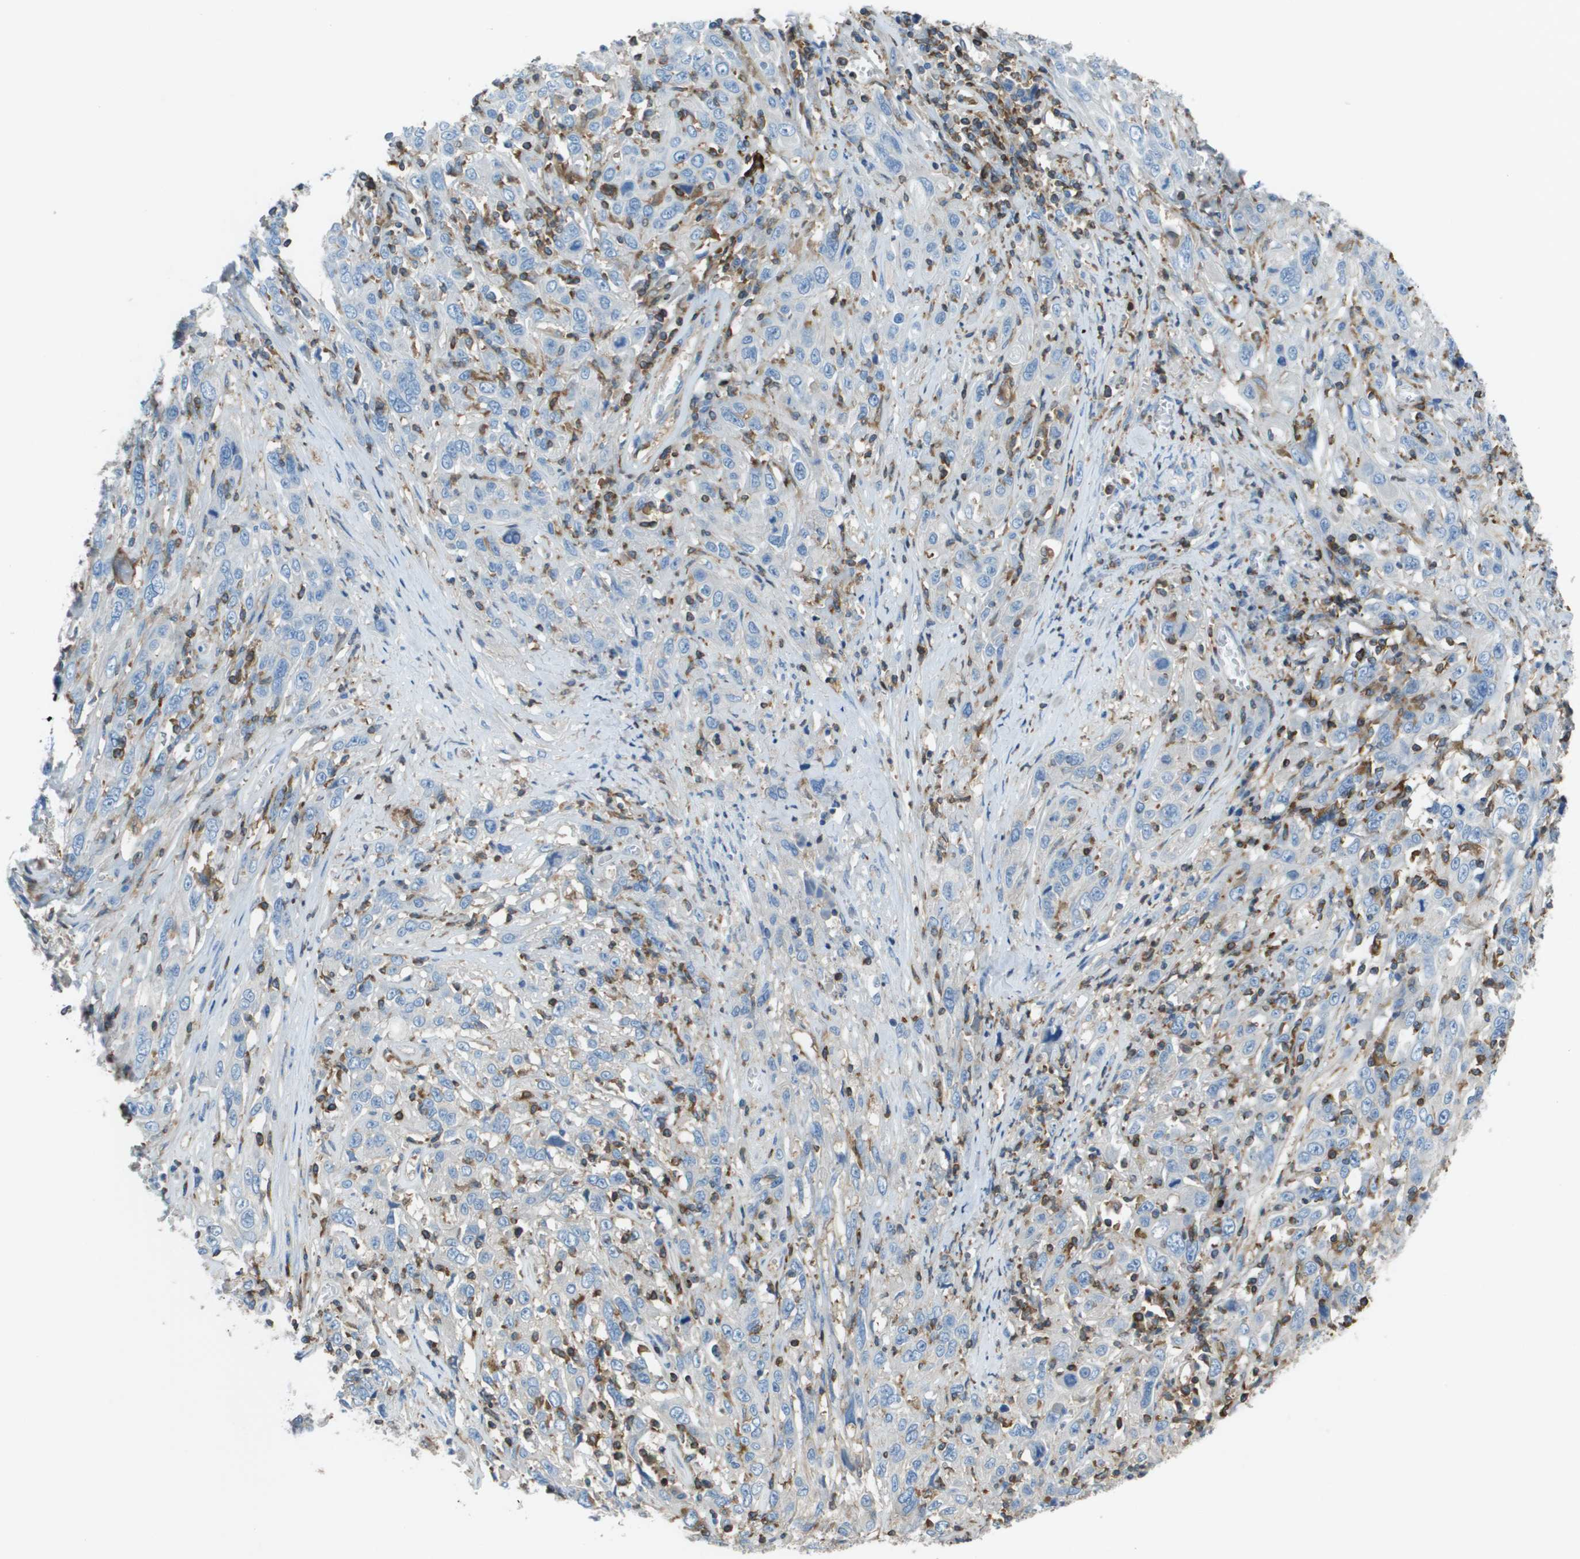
{"staining": {"intensity": "negative", "quantity": "none", "location": "none"}, "tissue": "cervical cancer", "cell_type": "Tumor cells", "image_type": "cancer", "snomed": [{"axis": "morphology", "description": "Squamous cell carcinoma, NOS"}, {"axis": "topography", "description": "Cervix"}], "caption": "Immunohistochemical staining of squamous cell carcinoma (cervical) reveals no significant positivity in tumor cells.", "gene": "APBB1IP", "patient": {"sex": "female", "age": 46}}